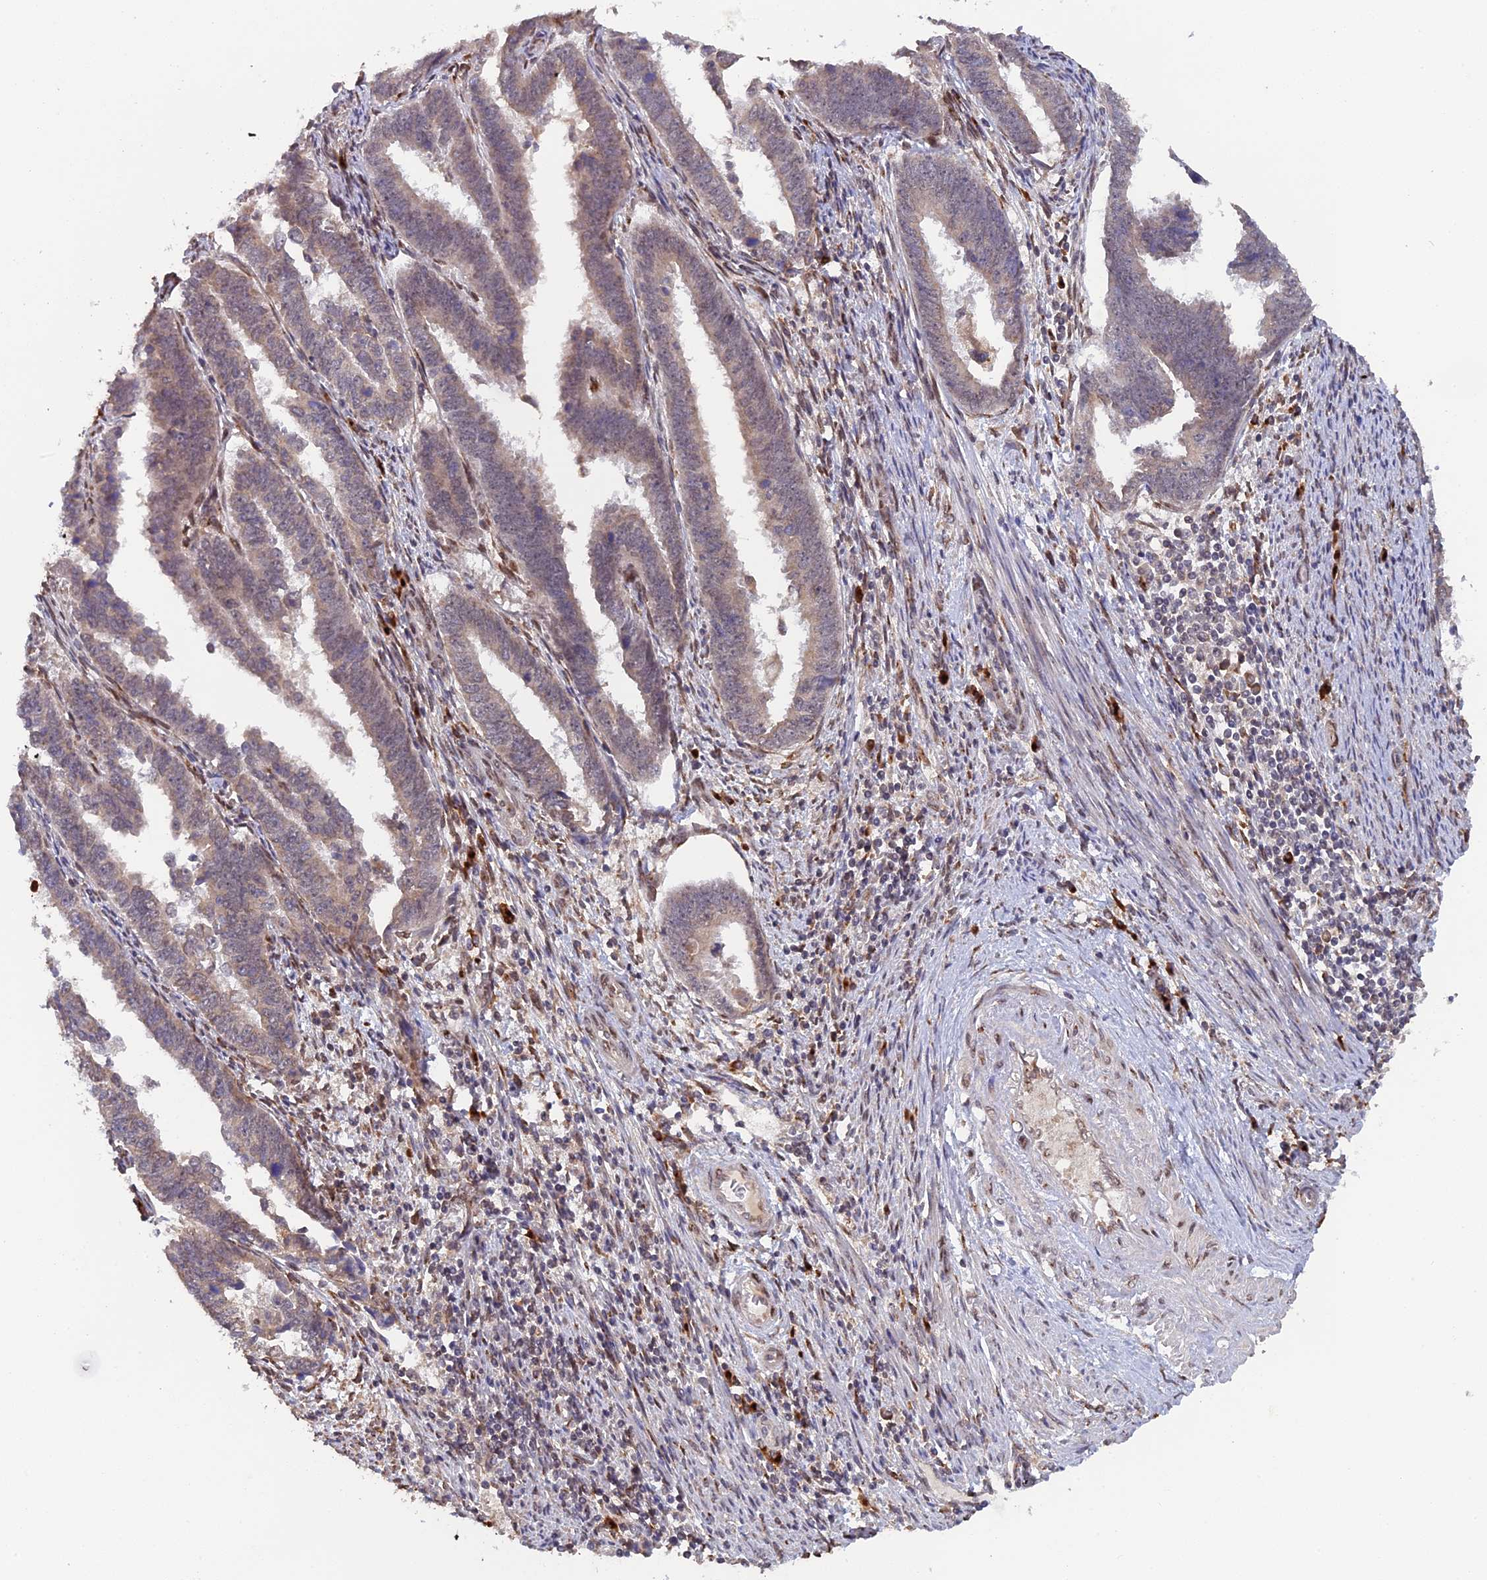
{"staining": {"intensity": "weak", "quantity": "25%-75%", "location": "cytoplasmic/membranous"}, "tissue": "endometrial cancer", "cell_type": "Tumor cells", "image_type": "cancer", "snomed": [{"axis": "morphology", "description": "Adenocarcinoma, NOS"}, {"axis": "topography", "description": "Endometrium"}], "caption": "Human adenocarcinoma (endometrial) stained with a protein marker exhibits weak staining in tumor cells.", "gene": "SNX17", "patient": {"sex": "female", "age": 75}}